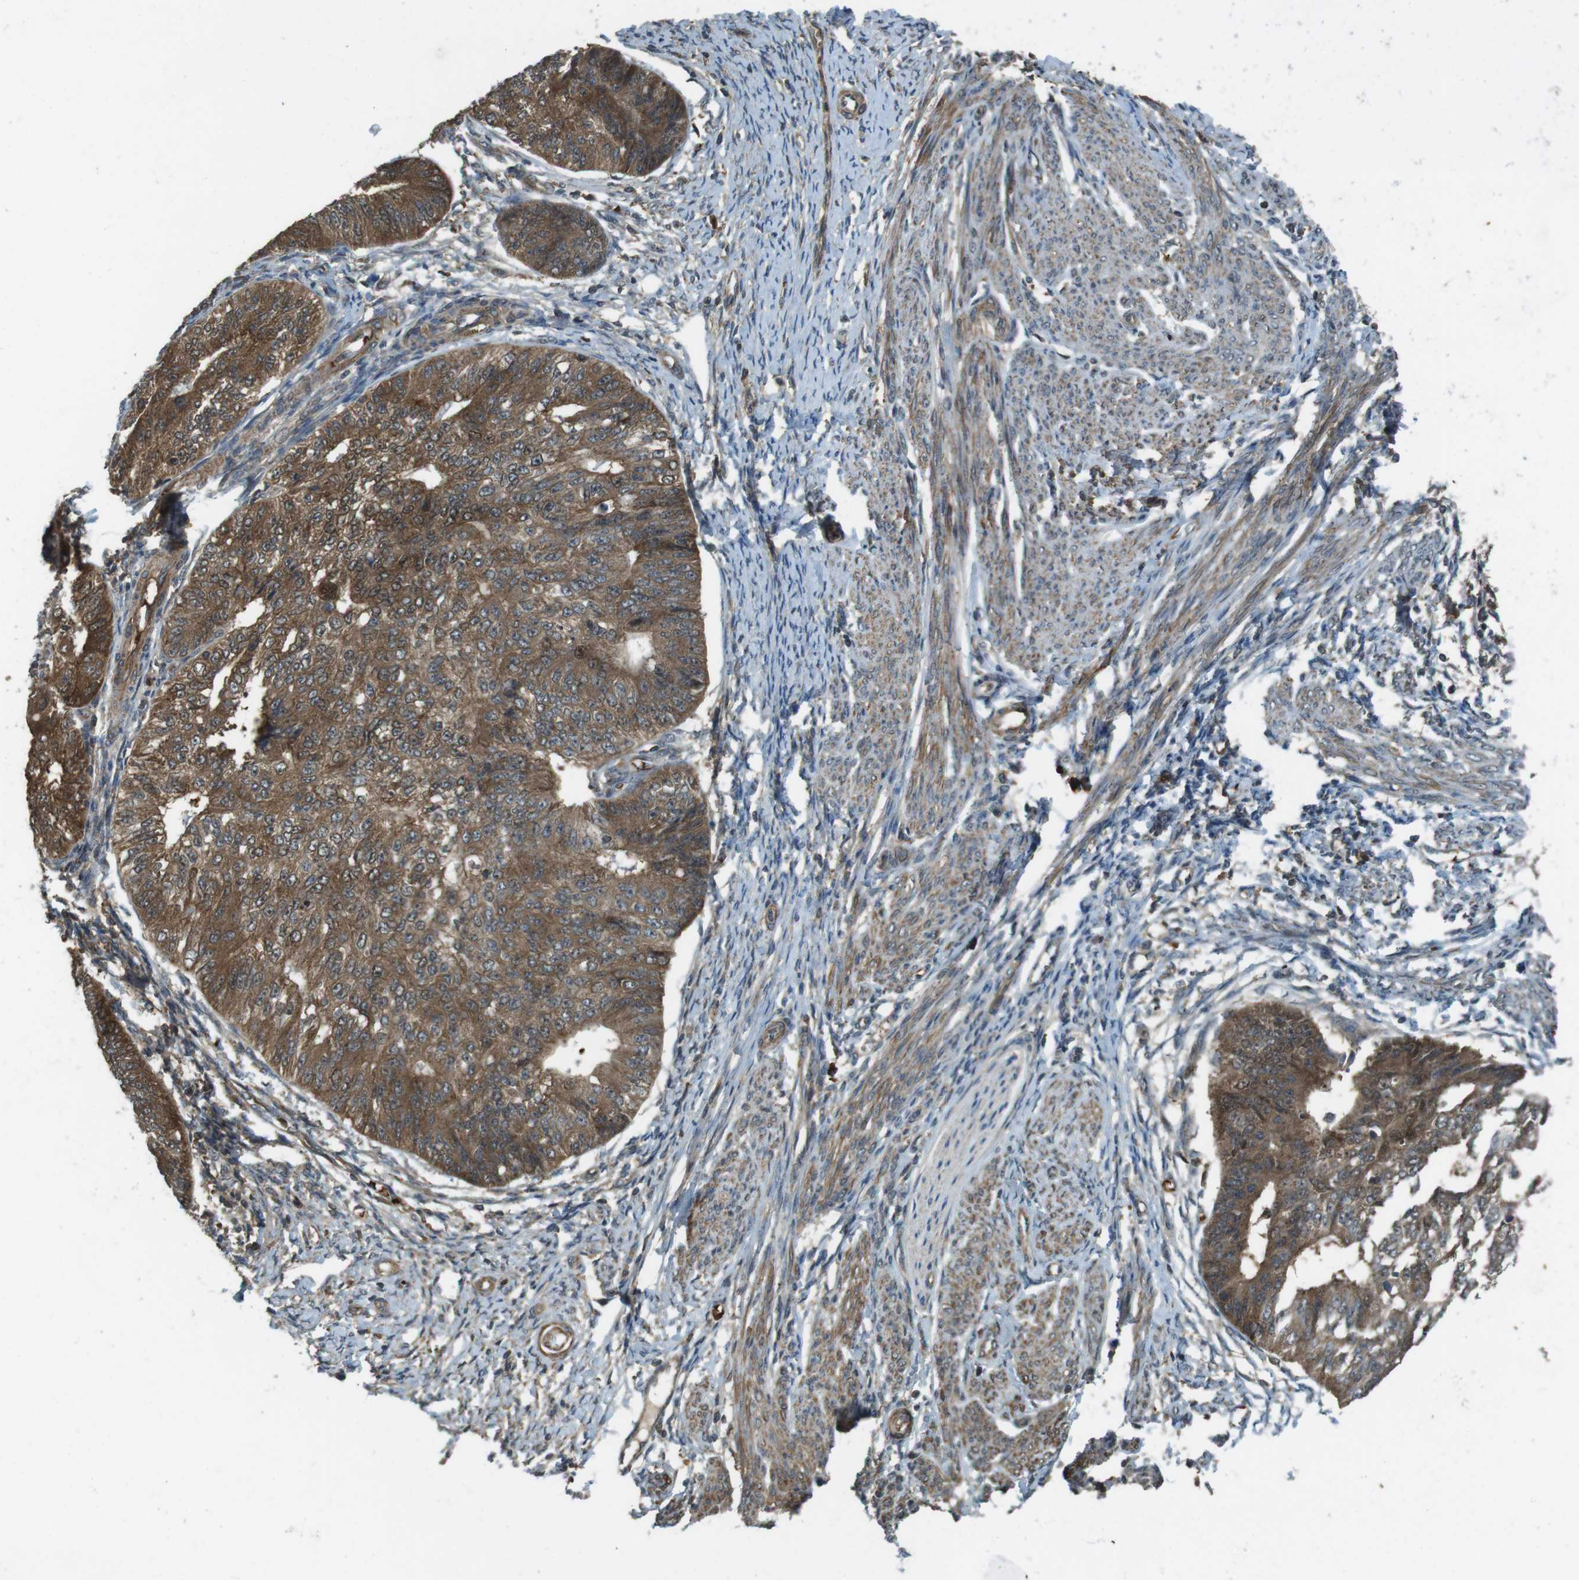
{"staining": {"intensity": "strong", "quantity": ">75%", "location": "cytoplasmic/membranous"}, "tissue": "endometrial cancer", "cell_type": "Tumor cells", "image_type": "cancer", "snomed": [{"axis": "morphology", "description": "Adenocarcinoma, NOS"}, {"axis": "topography", "description": "Endometrium"}], "caption": "Immunohistochemical staining of endometrial adenocarcinoma demonstrates high levels of strong cytoplasmic/membranous protein staining in approximately >75% of tumor cells.", "gene": "LRRC3B", "patient": {"sex": "female", "age": 32}}